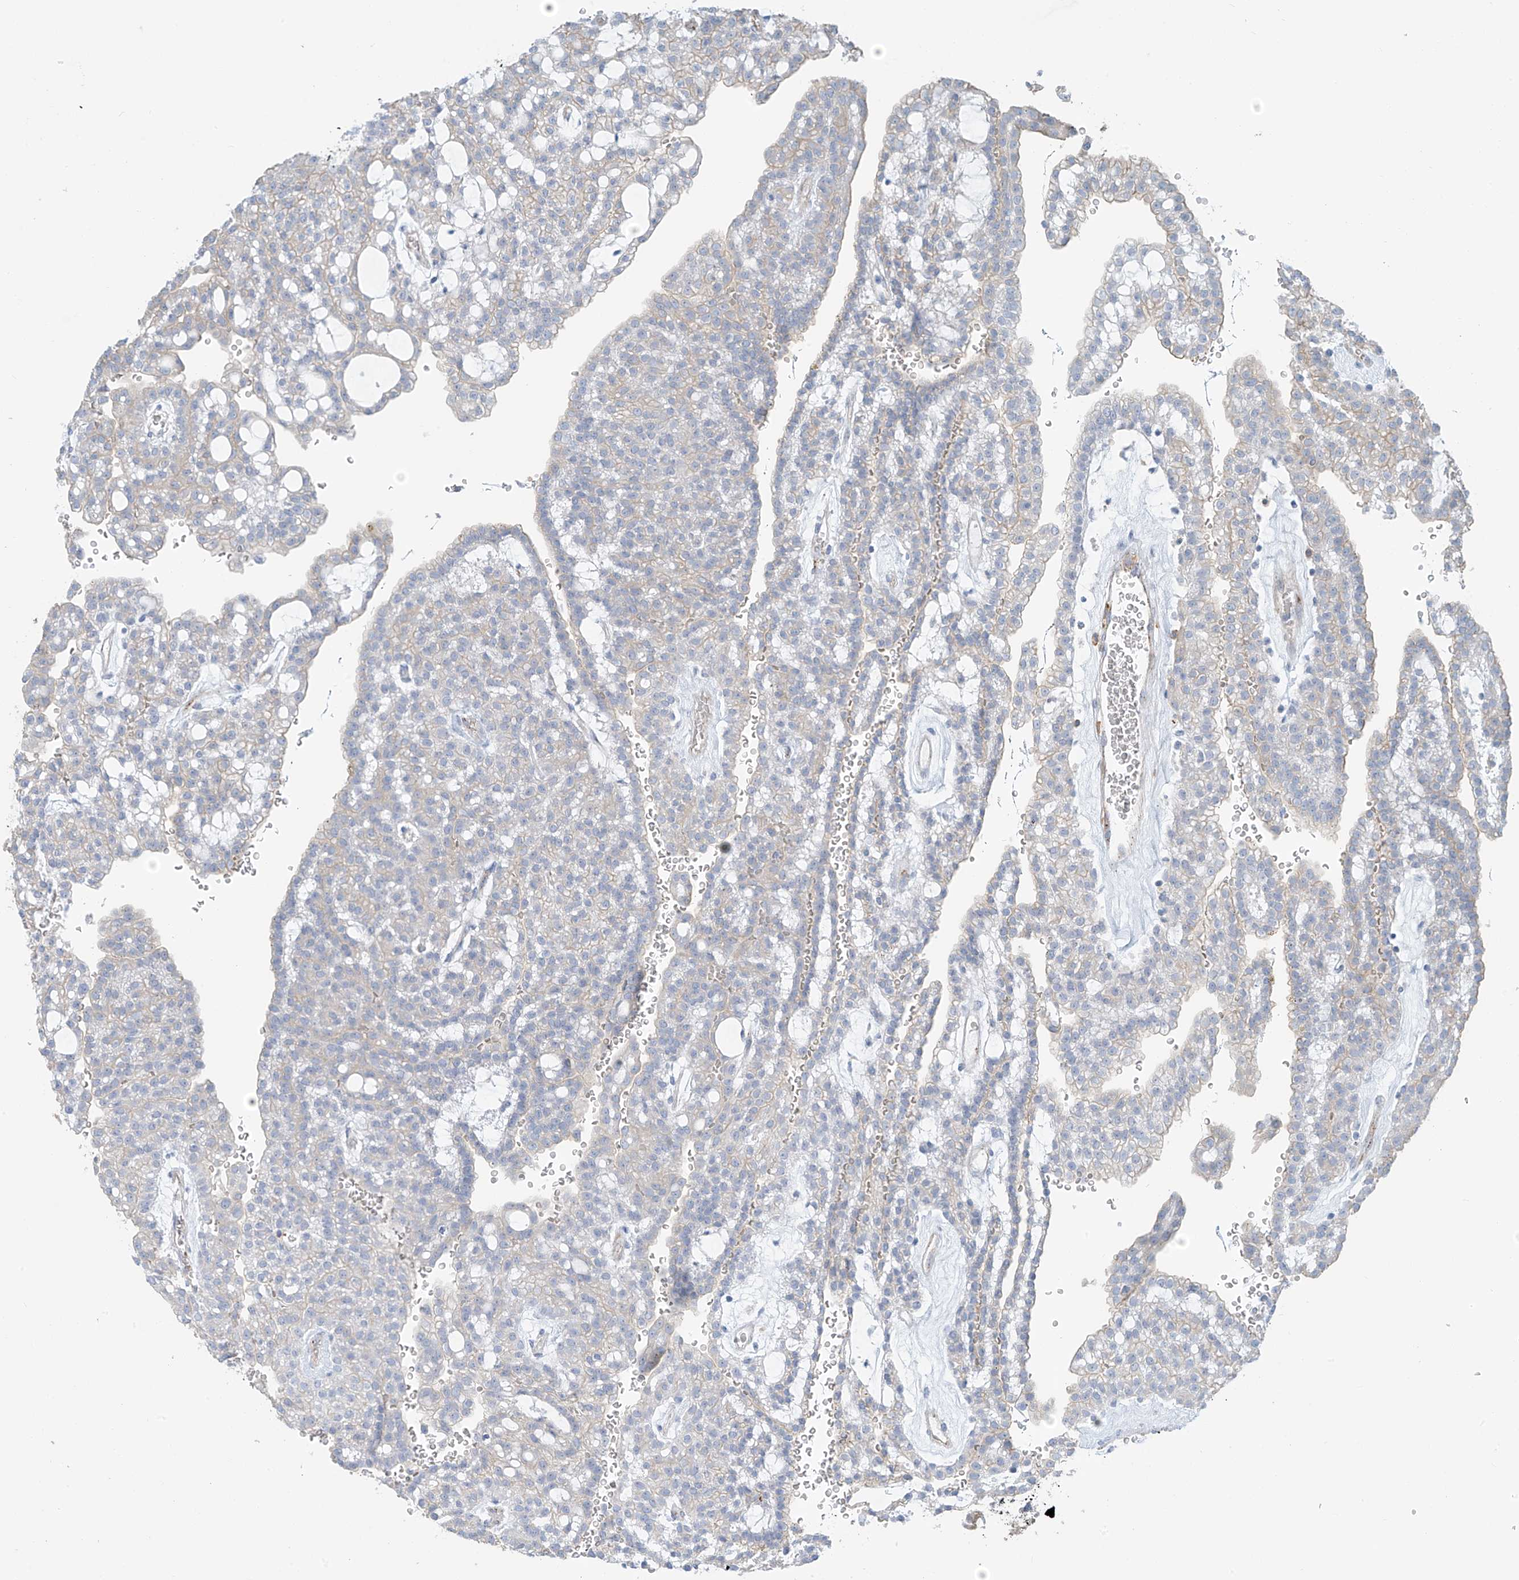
{"staining": {"intensity": "negative", "quantity": "none", "location": "none"}, "tissue": "renal cancer", "cell_type": "Tumor cells", "image_type": "cancer", "snomed": [{"axis": "morphology", "description": "Adenocarcinoma, NOS"}, {"axis": "topography", "description": "Kidney"}], "caption": "Protein analysis of adenocarcinoma (renal) exhibits no significant positivity in tumor cells.", "gene": "ZNF846", "patient": {"sex": "male", "age": 63}}